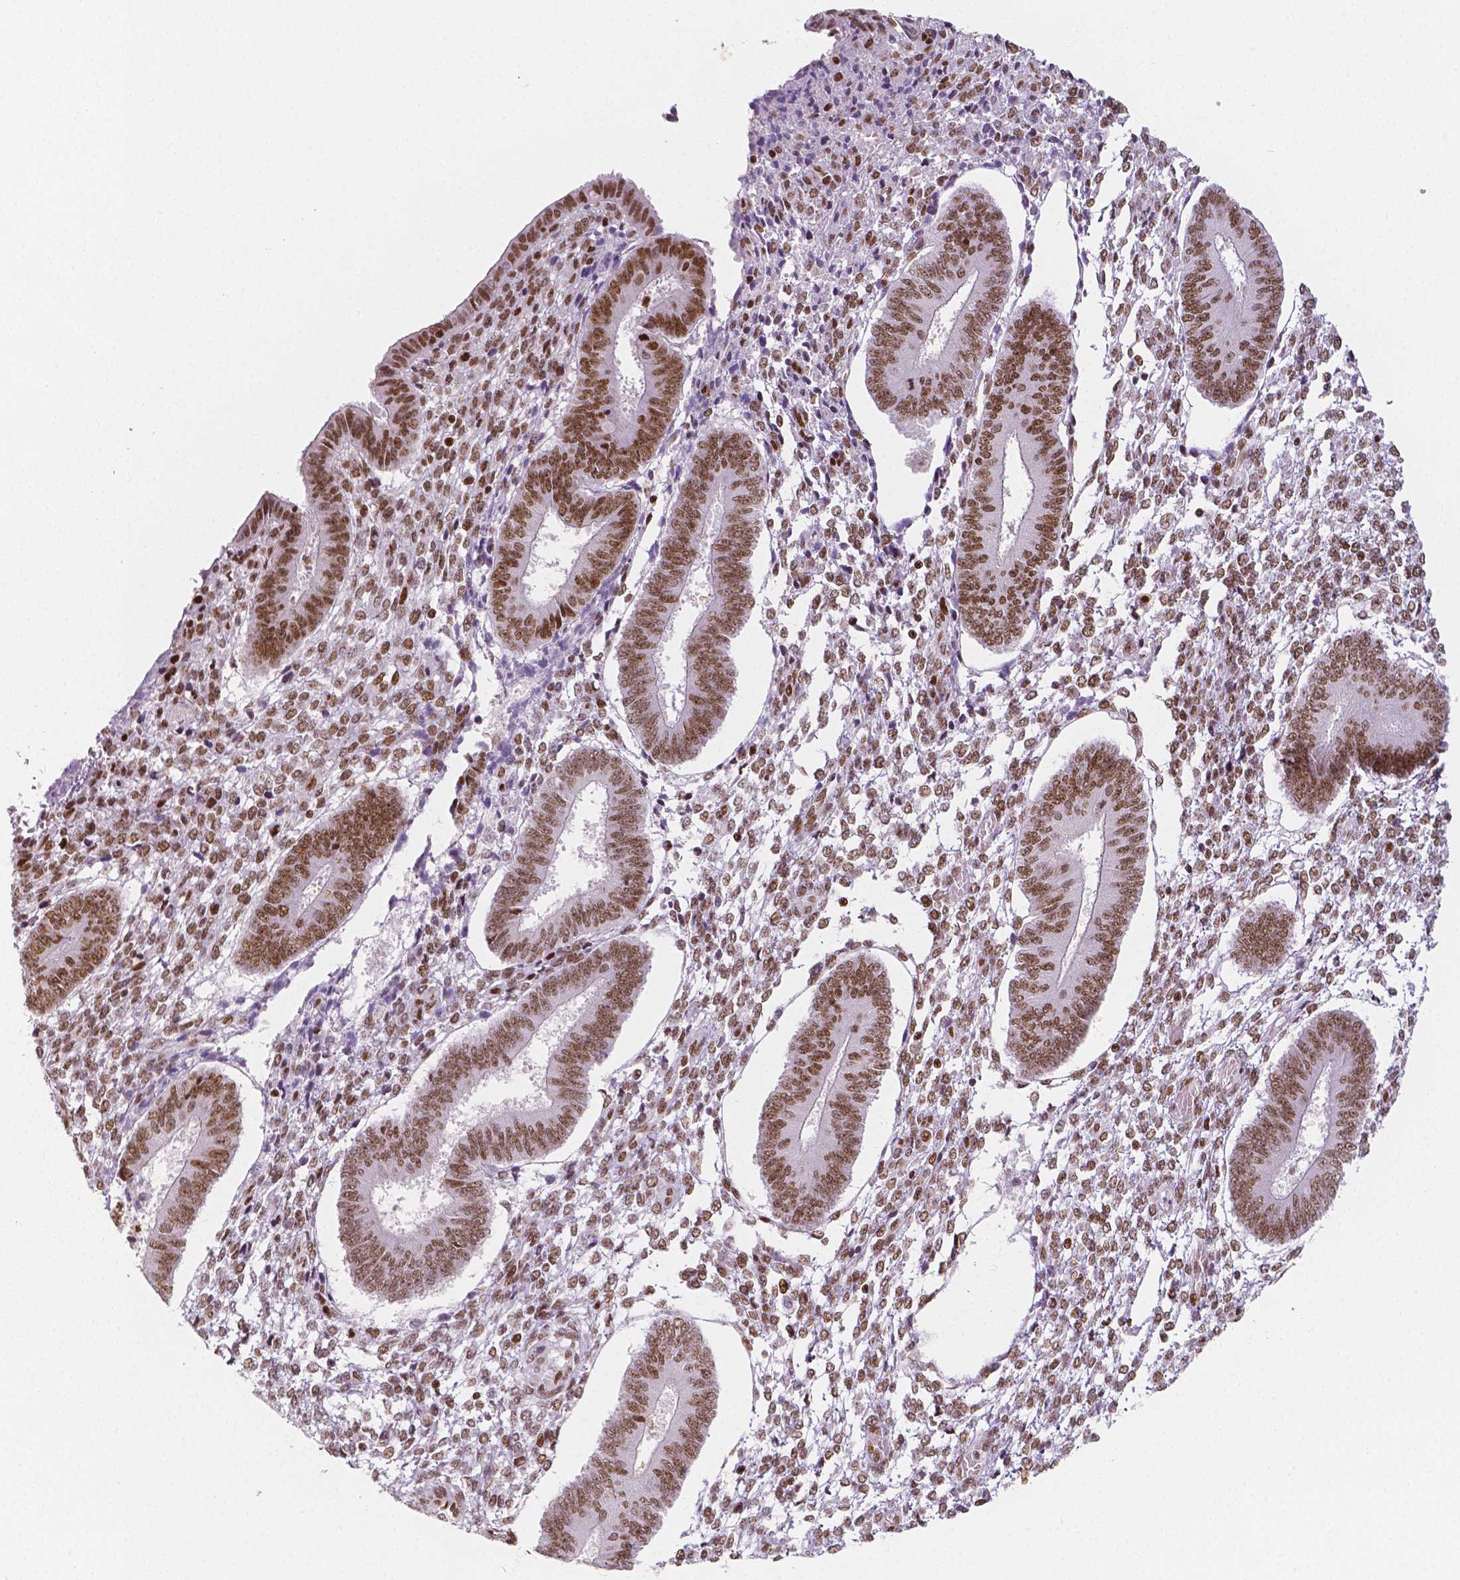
{"staining": {"intensity": "moderate", "quantity": ">75%", "location": "nuclear"}, "tissue": "endometrium", "cell_type": "Cells in endometrial stroma", "image_type": "normal", "snomed": [{"axis": "morphology", "description": "Normal tissue, NOS"}, {"axis": "topography", "description": "Endometrium"}], "caption": "A histopathology image showing moderate nuclear positivity in about >75% of cells in endometrial stroma in normal endometrium, as visualized by brown immunohistochemical staining.", "gene": "HDAC1", "patient": {"sex": "female", "age": 42}}